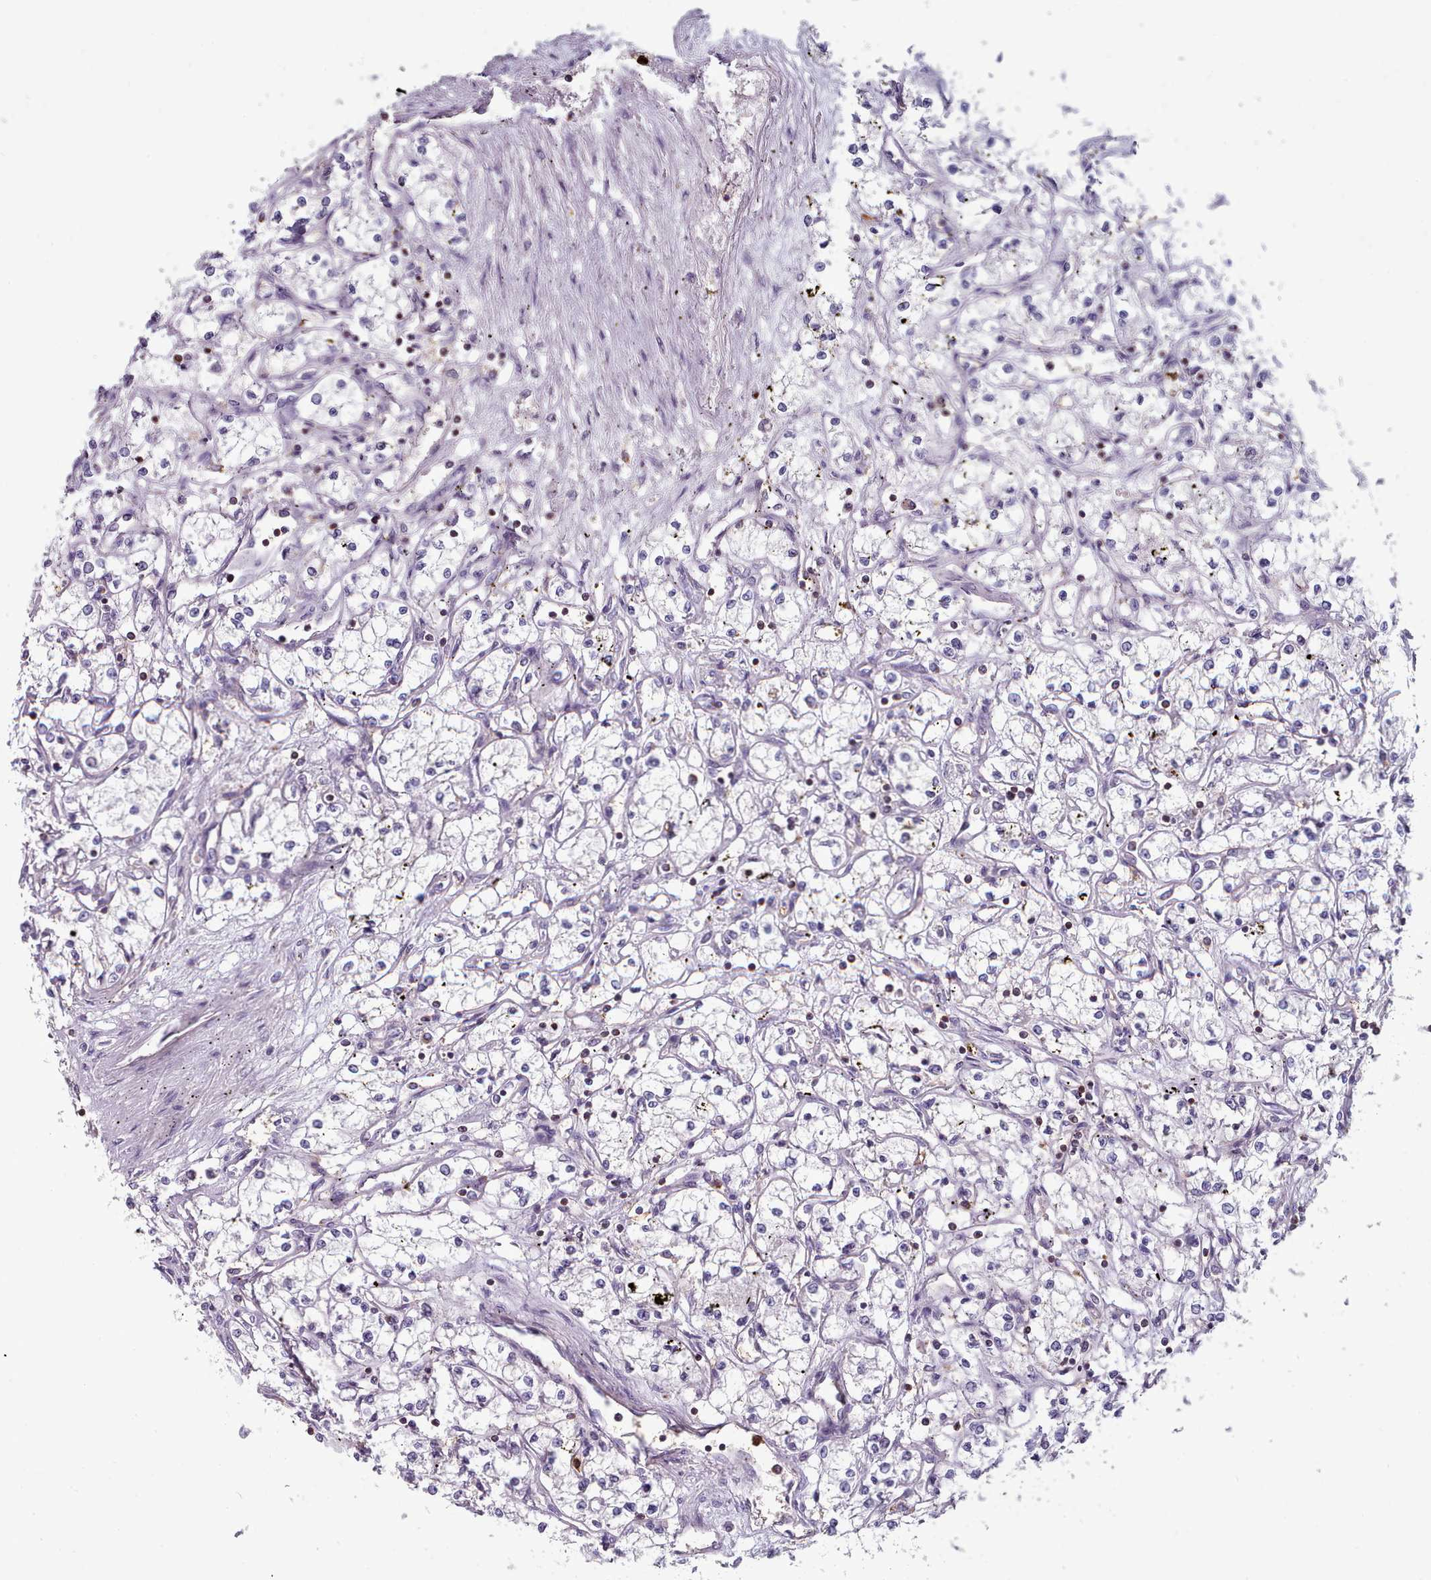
{"staining": {"intensity": "negative", "quantity": "none", "location": "none"}, "tissue": "renal cancer", "cell_type": "Tumor cells", "image_type": "cancer", "snomed": [{"axis": "morphology", "description": "Adenocarcinoma, NOS"}, {"axis": "topography", "description": "Kidney"}], "caption": "High power microscopy histopathology image of an IHC photomicrograph of renal cancer (adenocarcinoma), revealing no significant expression in tumor cells. Brightfield microscopy of immunohistochemistry stained with DAB (brown) and hematoxylin (blue), captured at high magnification.", "gene": "RAC2", "patient": {"sex": "male", "age": 59}}